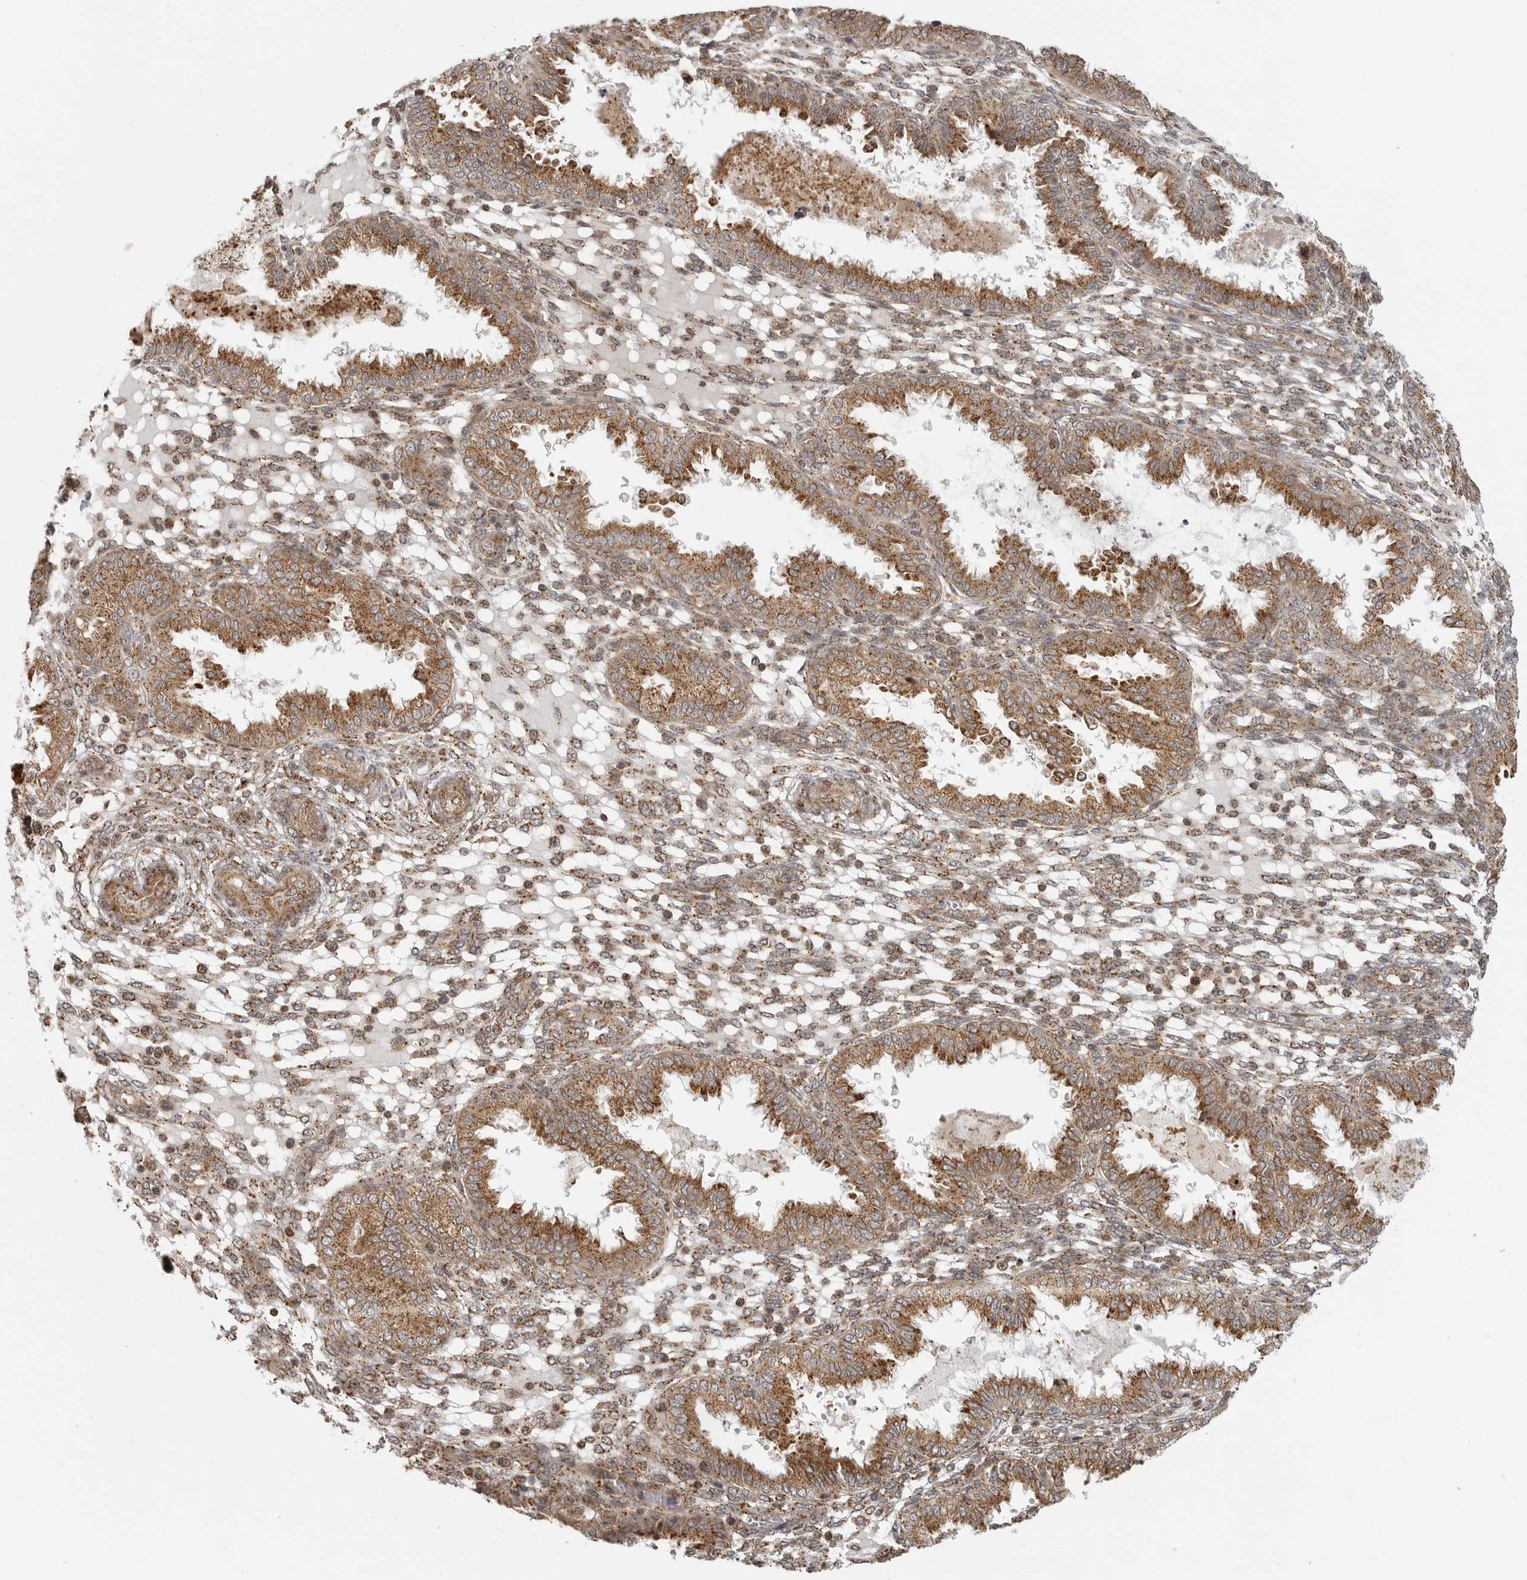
{"staining": {"intensity": "moderate", "quantity": "25%-75%", "location": "cytoplasmic/membranous"}, "tissue": "endometrium", "cell_type": "Cells in endometrial stroma", "image_type": "normal", "snomed": [{"axis": "morphology", "description": "Normal tissue, NOS"}, {"axis": "topography", "description": "Endometrium"}], "caption": "Endometrium stained with DAB (3,3'-diaminobenzidine) IHC shows medium levels of moderate cytoplasmic/membranous staining in approximately 25%-75% of cells in endometrial stroma.", "gene": "COPA", "patient": {"sex": "female", "age": 33}}